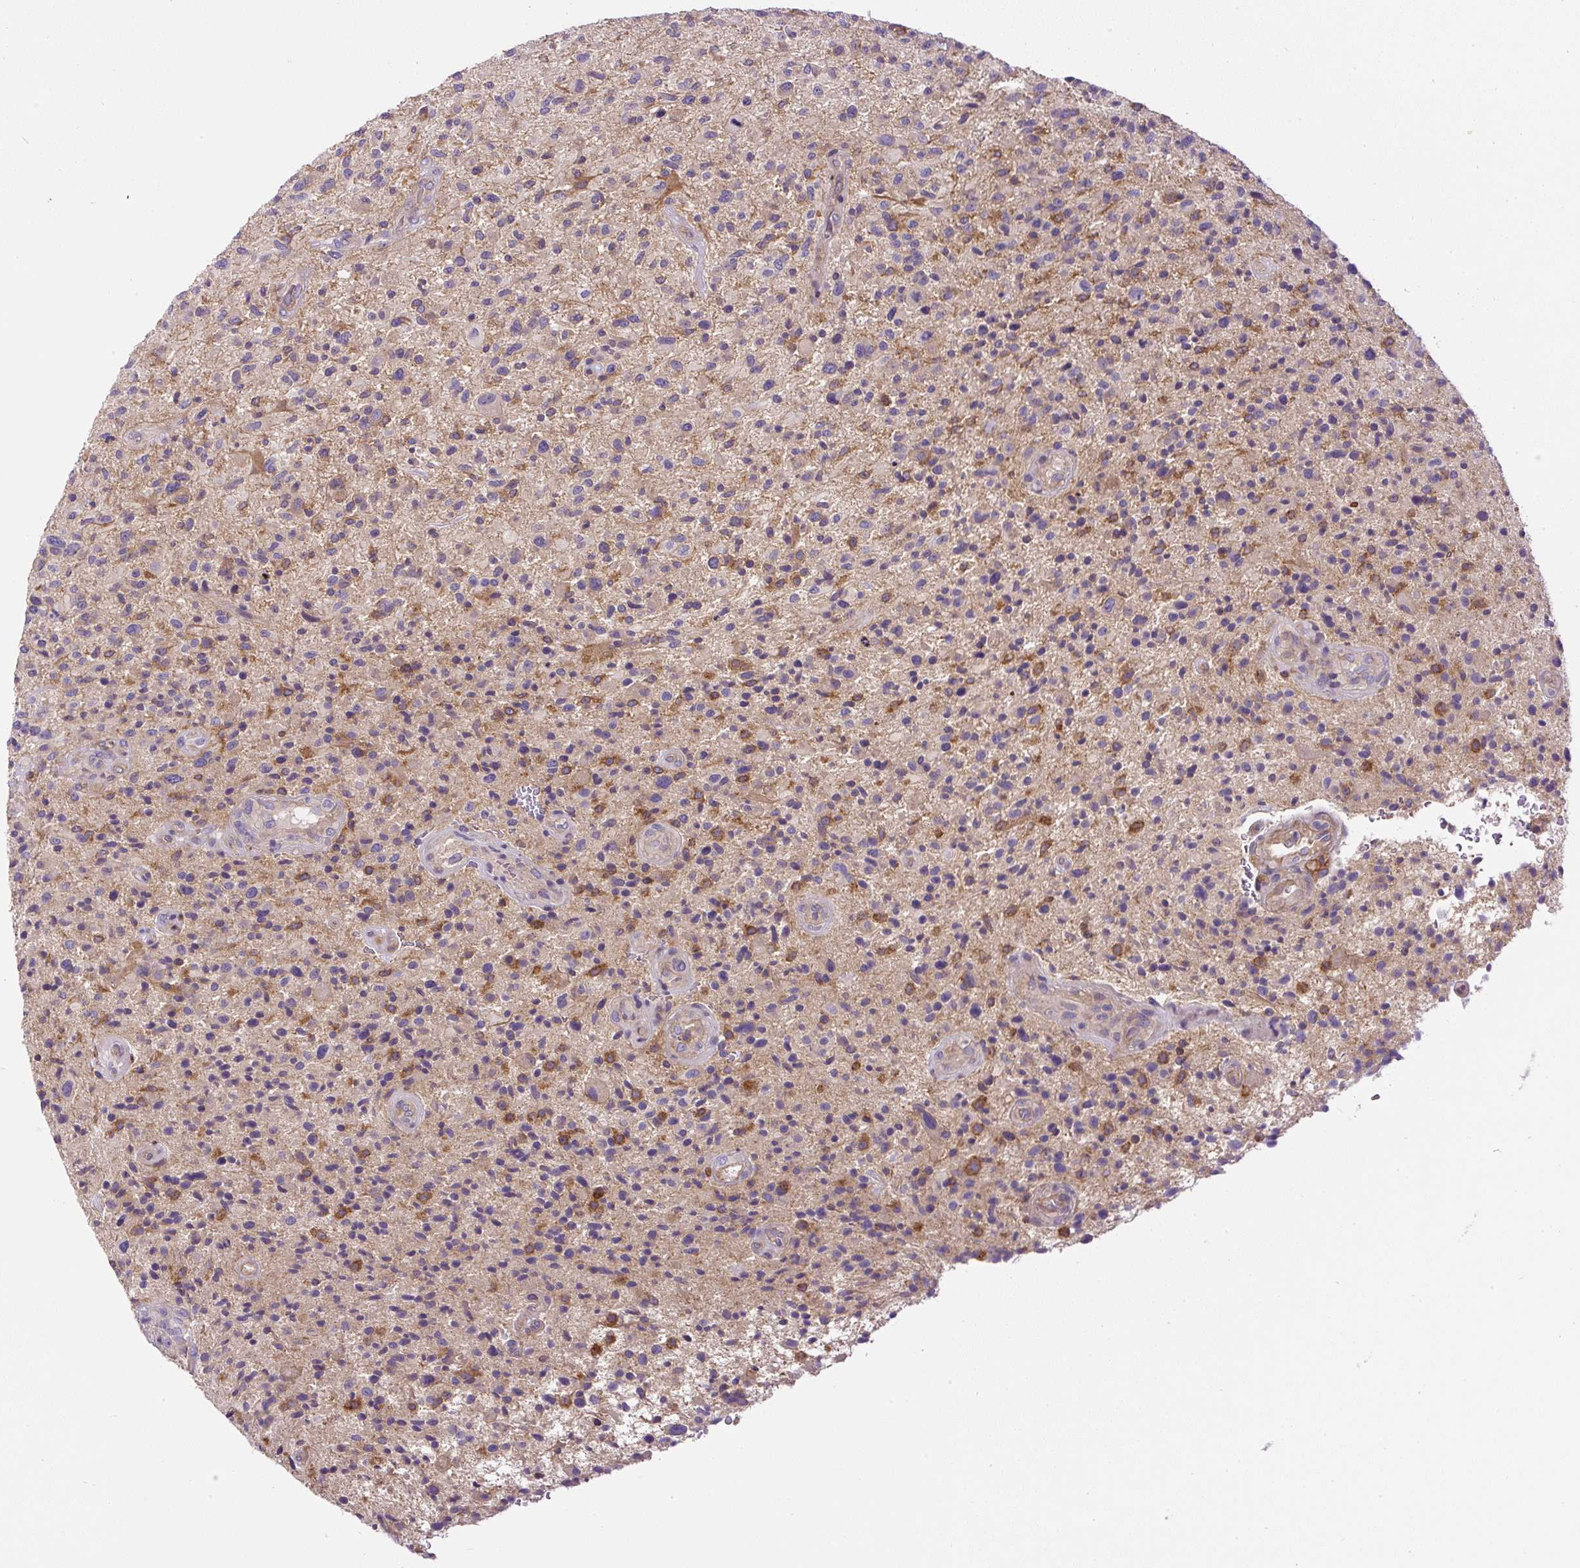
{"staining": {"intensity": "negative", "quantity": "none", "location": "none"}, "tissue": "glioma", "cell_type": "Tumor cells", "image_type": "cancer", "snomed": [{"axis": "morphology", "description": "Glioma, malignant, High grade"}, {"axis": "topography", "description": "Brain"}], "caption": "High magnification brightfield microscopy of glioma stained with DAB (3,3'-diaminobenzidine) (brown) and counterstained with hematoxylin (blue): tumor cells show no significant expression.", "gene": "CCDC28A", "patient": {"sex": "male", "age": 47}}